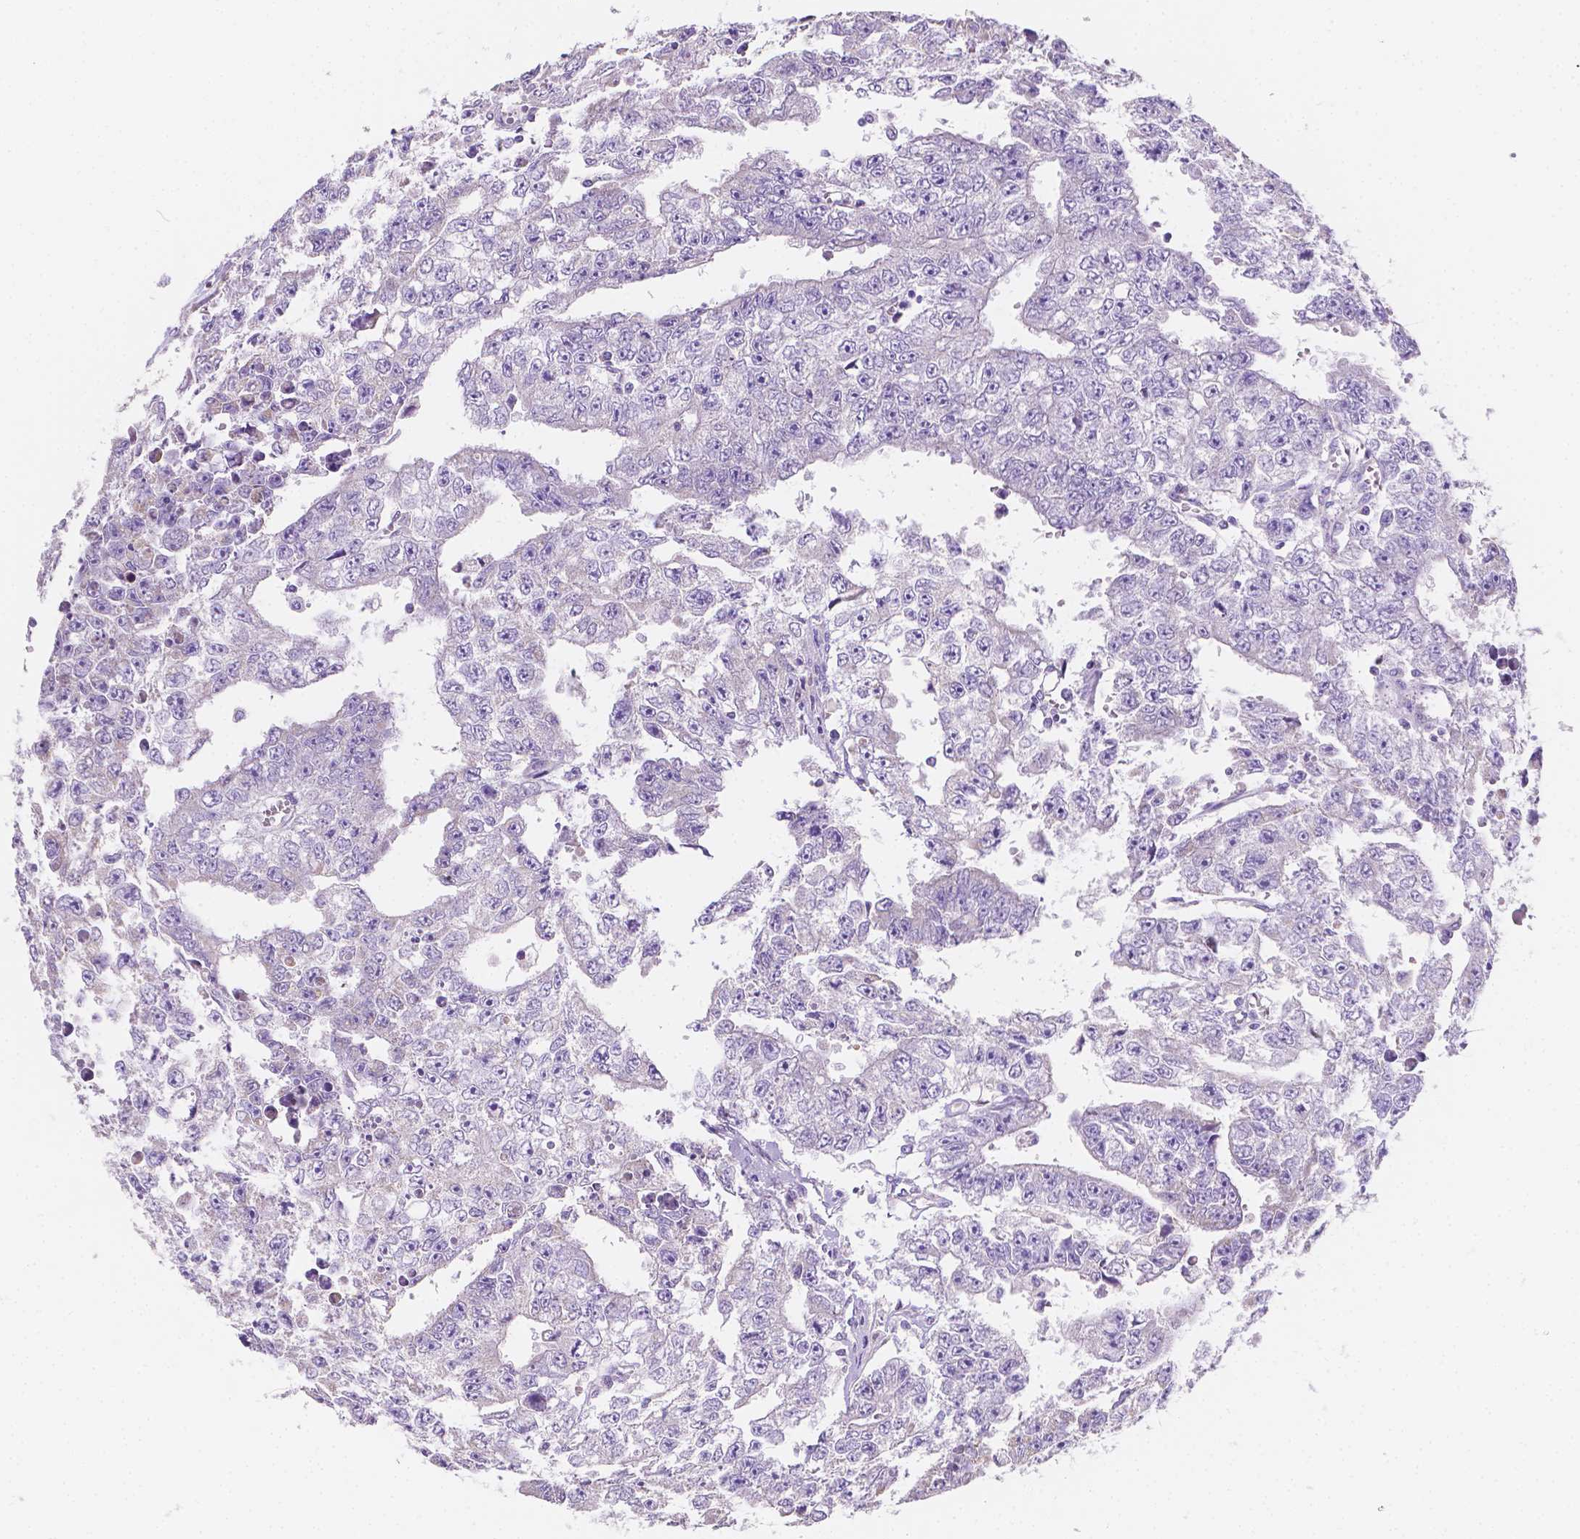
{"staining": {"intensity": "negative", "quantity": "none", "location": "none"}, "tissue": "testis cancer", "cell_type": "Tumor cells", "image_type": "cancer", "snomed": [{"axis": "morphology", "description": "Carcinoma, Embryonal, NOS"}, {"axis": "morphology", "description": "Teratoma, malignant, NOS"}, {"axis": "topography", "description": "Testis"}], "caption": "IHC of human testis embryonal carcinoma displays no expression in tumor cells.", "gene": "TMEM130", "patient": {"sex": "male", "age": 24}}